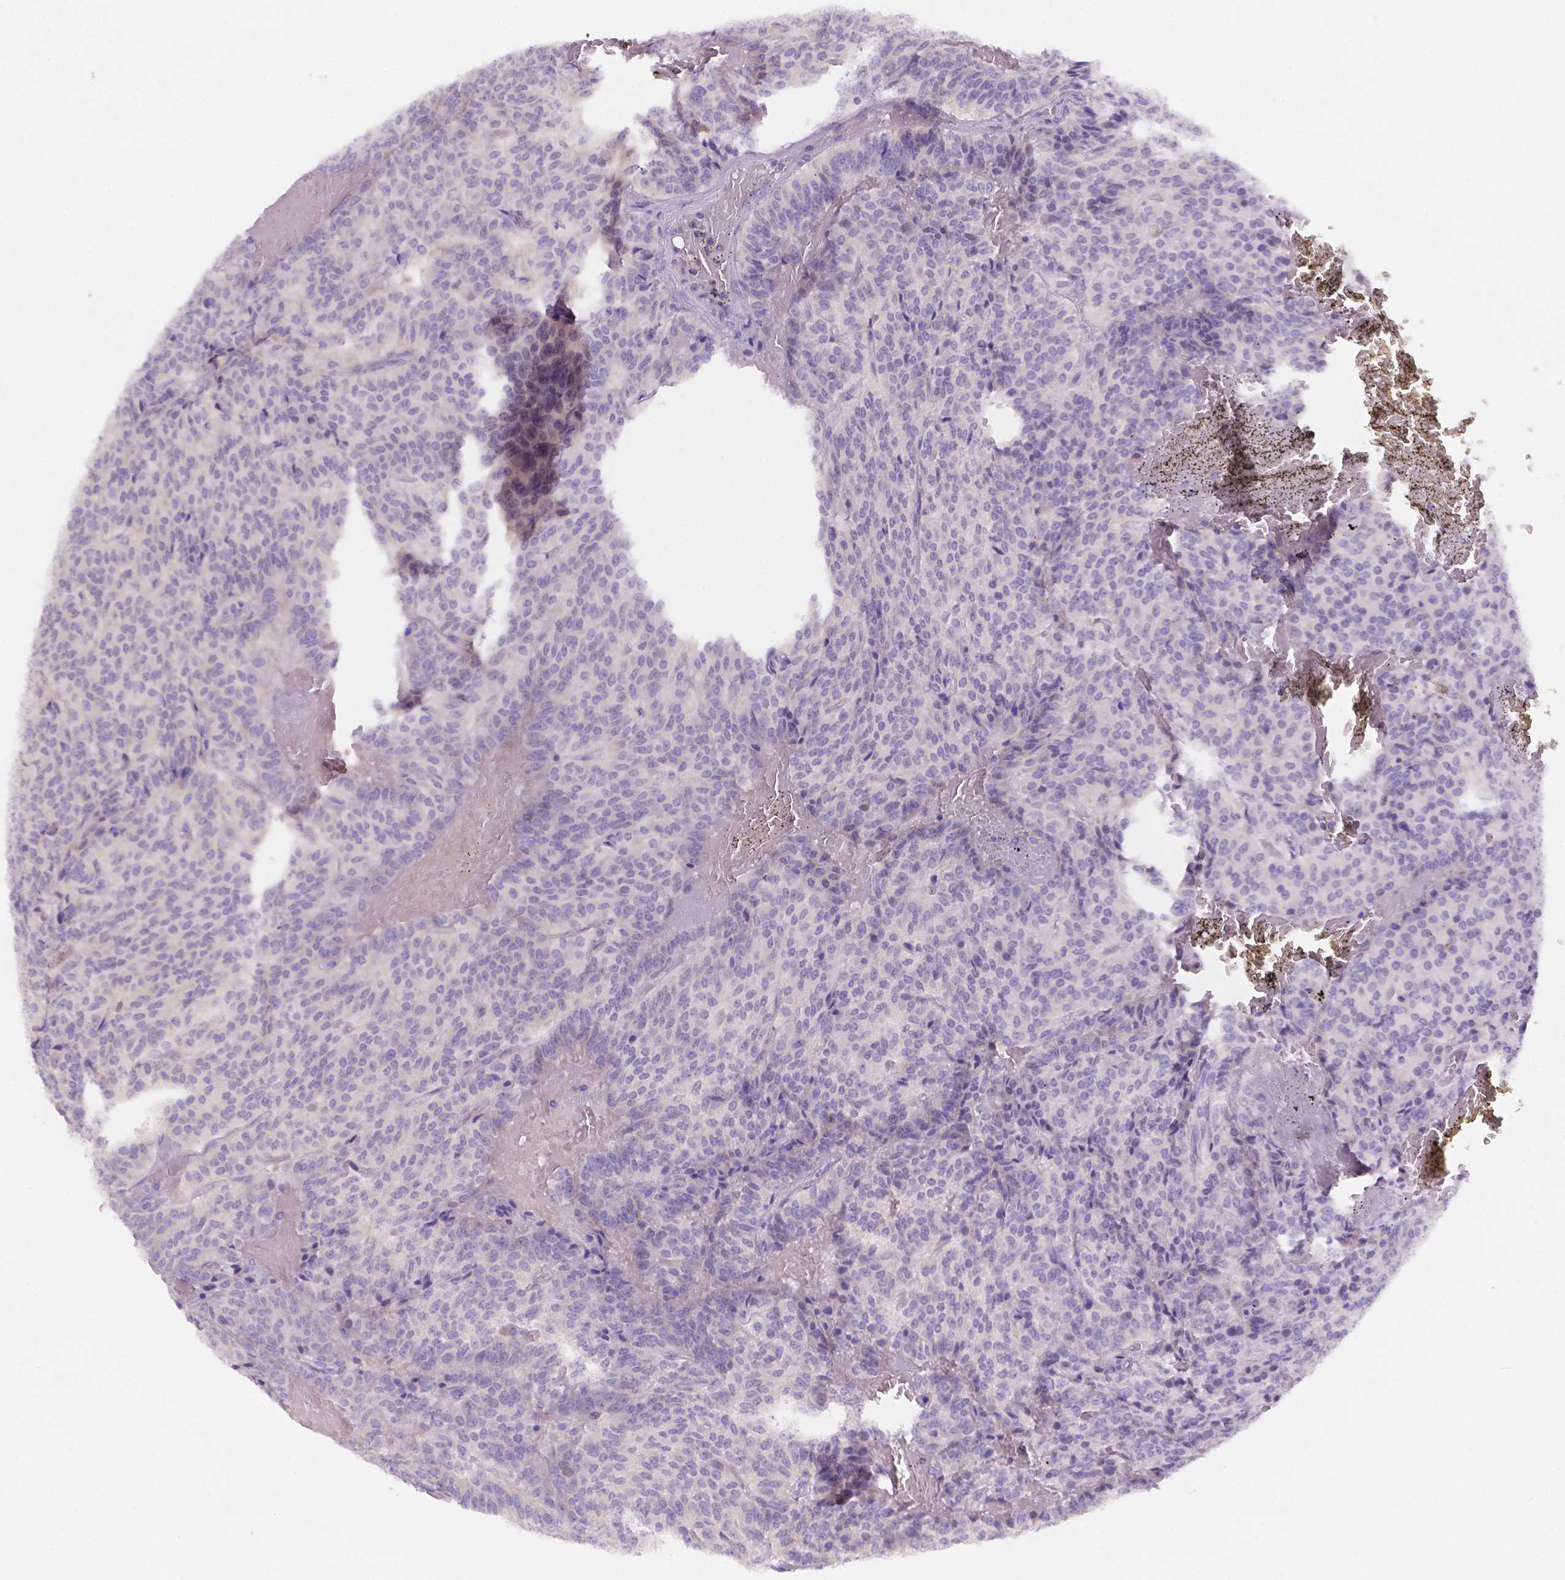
{"staining": {"intensity": "negative", "quantity": "none", "location": "none"}, "tissue": "carcinoid", "cell_type": "Tumor cells", "image_type": "cancer", "snomed": [{"axis": "morphology", "description": "Carcinoid, malignant, NOS"}, {"axis": "topography", "description": "Lung"}], "caption": "Immunohistochemical staining of human carcinoid reveals no significant positivity in tumor cells.", "gene": "CD96", "patient": {"sex": "male", "age": 70}}